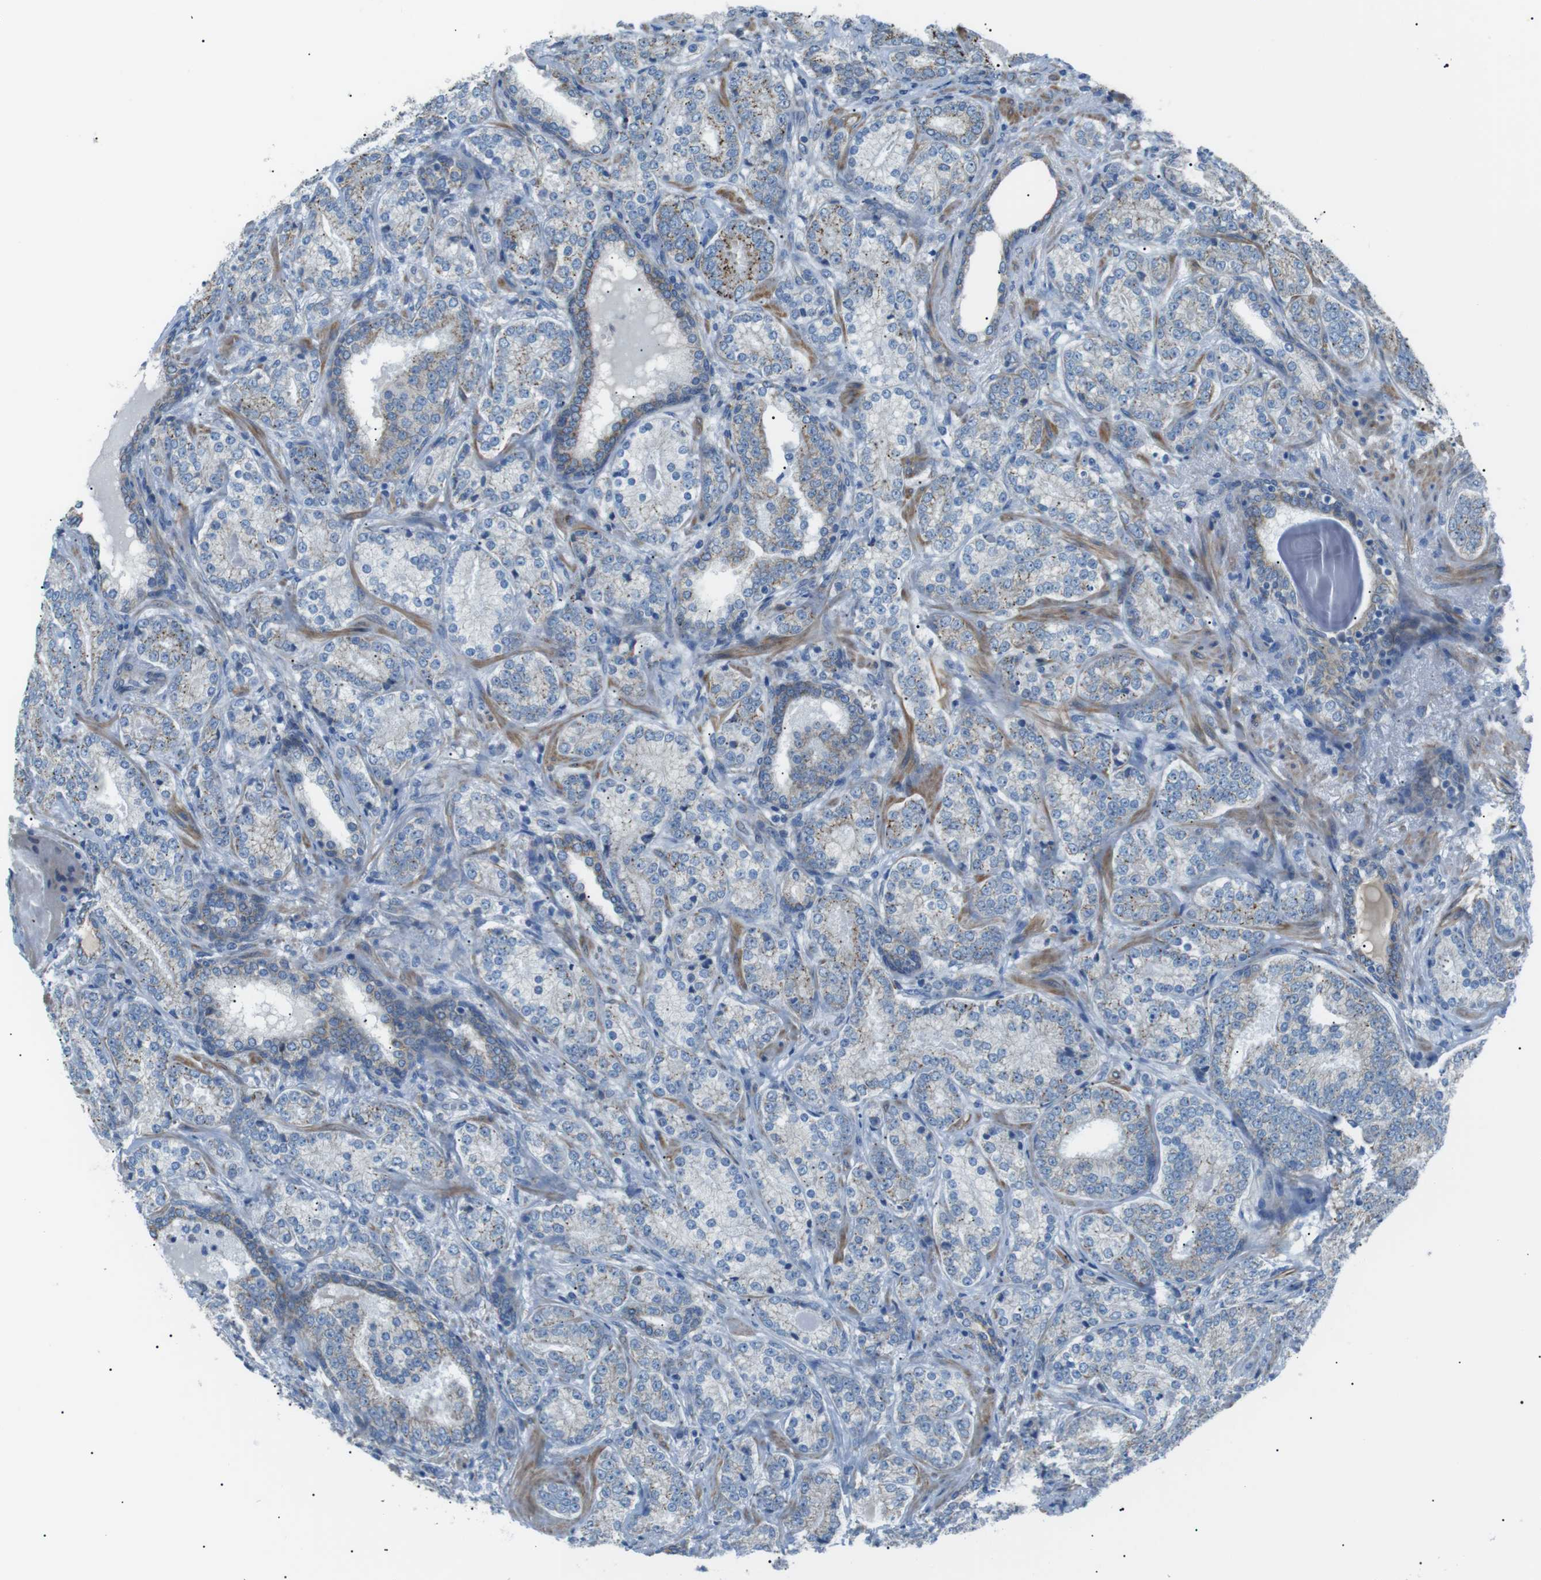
{"staining": {"intensity": "moderate", "quantity": "<25%", "location": "cytoplasmic/membranous"}, "tissue": "prostate cancer", "cell_type": "Tumor cells", "image_type": "cancer", "snomed": [{"axis": "morphology", "description": "Adenocarcinoma, High grade"}, {"axis": "topography", "description": "Prostate"}], "caption": "DAB (3,3'-diaminobenzidine) immunohistochemical staining of human high-grade adenocarcinoma (prostate) reveals moderate cytoplasmic/membranous protein expression in about <25% of tumor cells. The protein is stained brown, and the nuclei are stained in blue (DAB (3,3'-diaminobenzidine) IHC with brightfield microscopy, high magnification).", "gene": "MTARC2", "patient": {"sex": "male", "age": 61}}